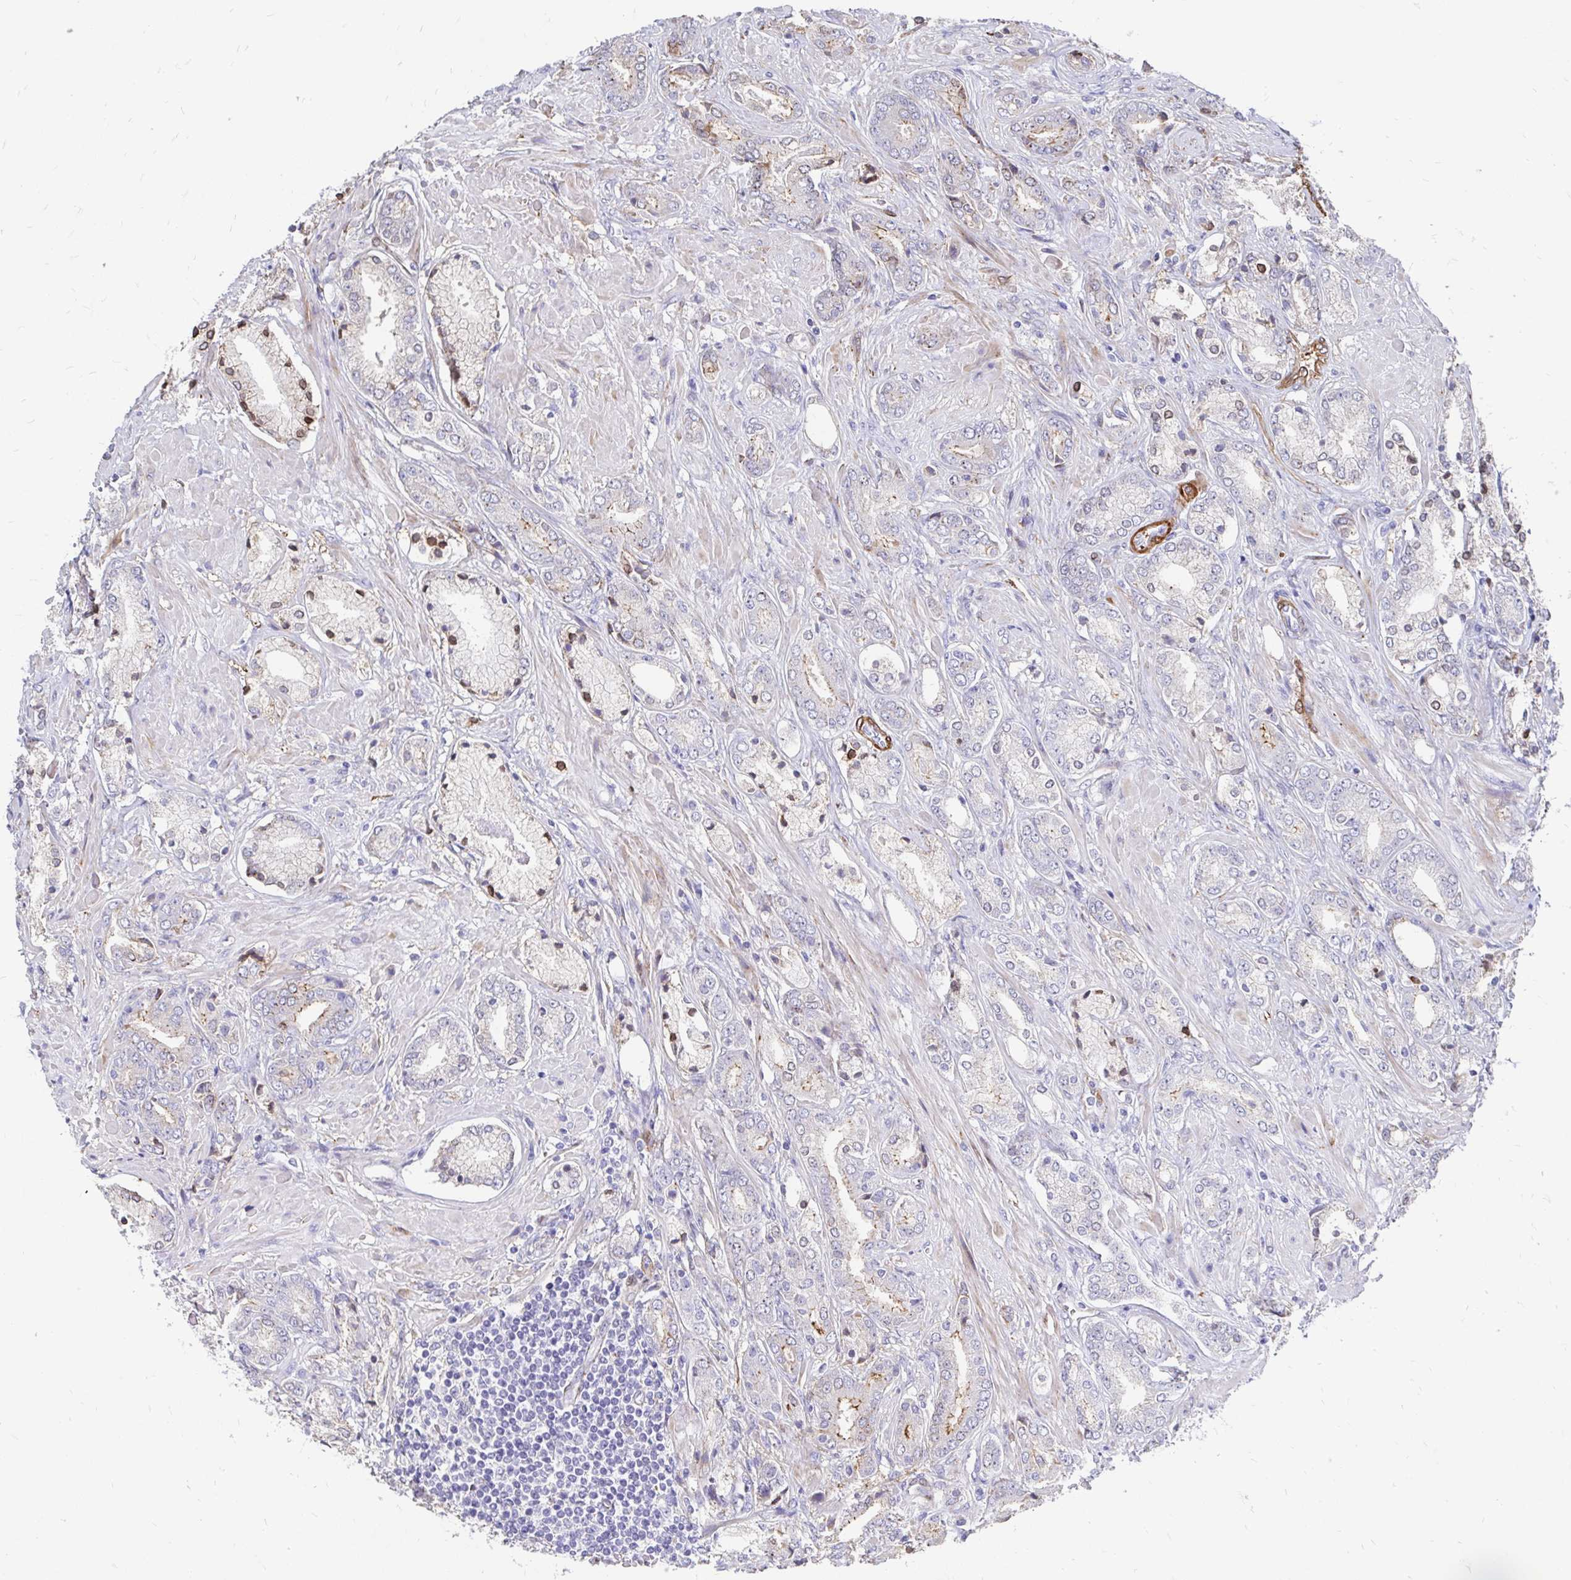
{"staining": {"intensity": "negative", "quantity": "none", "location": "none"}, "tissue": "prostate cancer", "cell_type": "Tumor cells", "image_type": "cancer", "snomed": [{"axis": "morphology", "description": "Adenocarcinoma, High grade"}, {"axis": "topography", "description": "Prostate"}], "caption": "An immunohistochemistry histopathology image of prostate adenocarcinoma (high-grade) is shown. There is no staining in tumor cells of prostate adenocarcinoma (high-grade).", "gene": "CDKL1", "patient": {"sex": "male", "age": 56}}